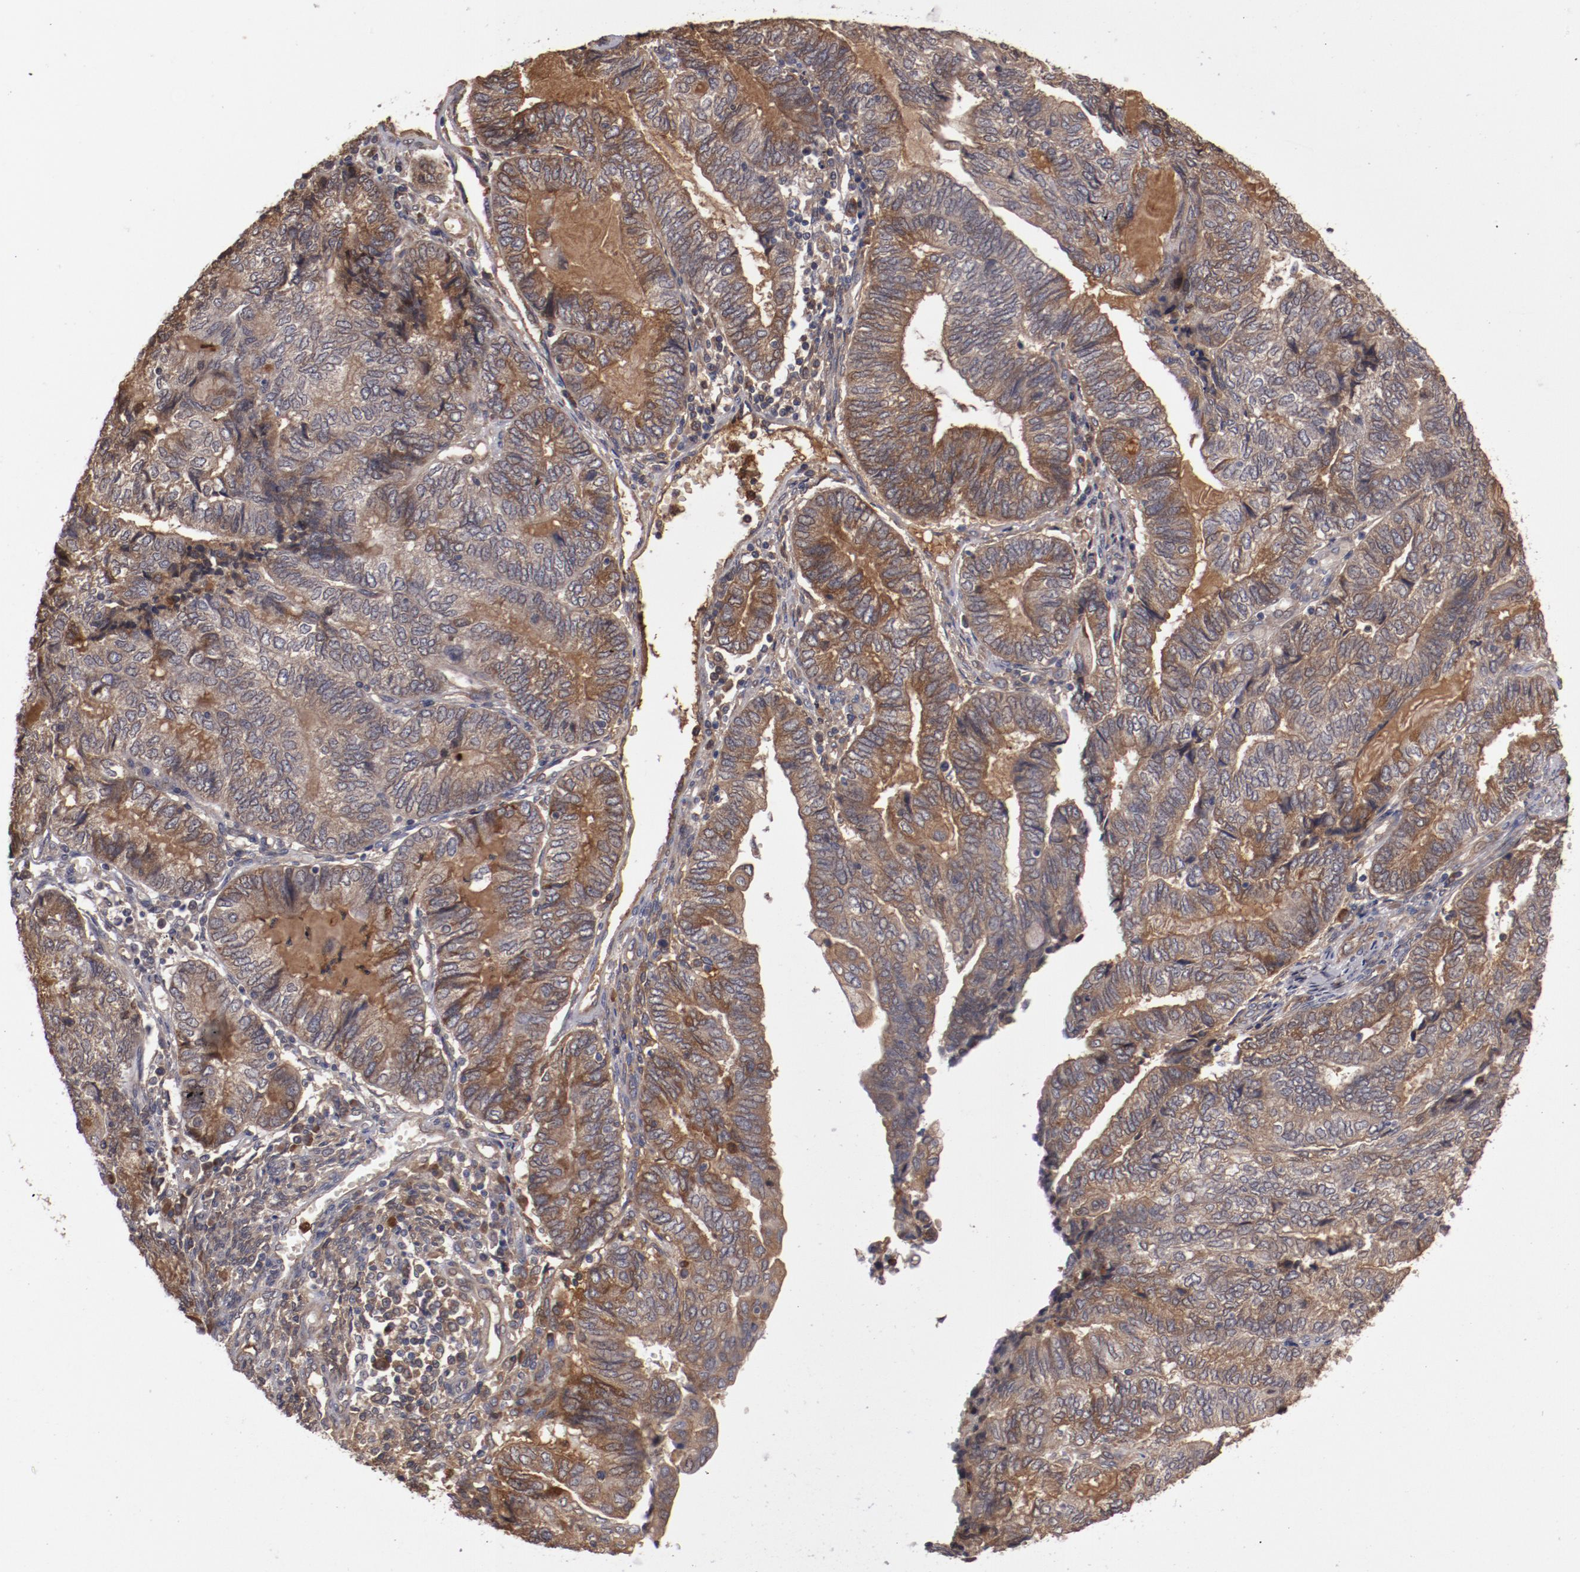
{"staining": {"intensity": "moderate", "quantity": ">75%", "location": "cytoplasmic/membranous"}, "tissue": "endometrial cancer", "cell_type": "Tumor cells", "image_type": "cancer", "snomed": [{"axis": "morphology", "description": "Adenocarcinoma, NOS"}, {"axis": "topography", "description": "Uterus"}, {"axis": "topography", "description": "Endometrium"}], "caption": "Immunohistochemistry (IHC) (DAB) staining of endometrial cancer reveals moderate cytoplasmic/membranous protein positivity in about >75% of tumor cells.", "gene": "SERPINA7", "patient": {"sex": "female", "age": 70}}